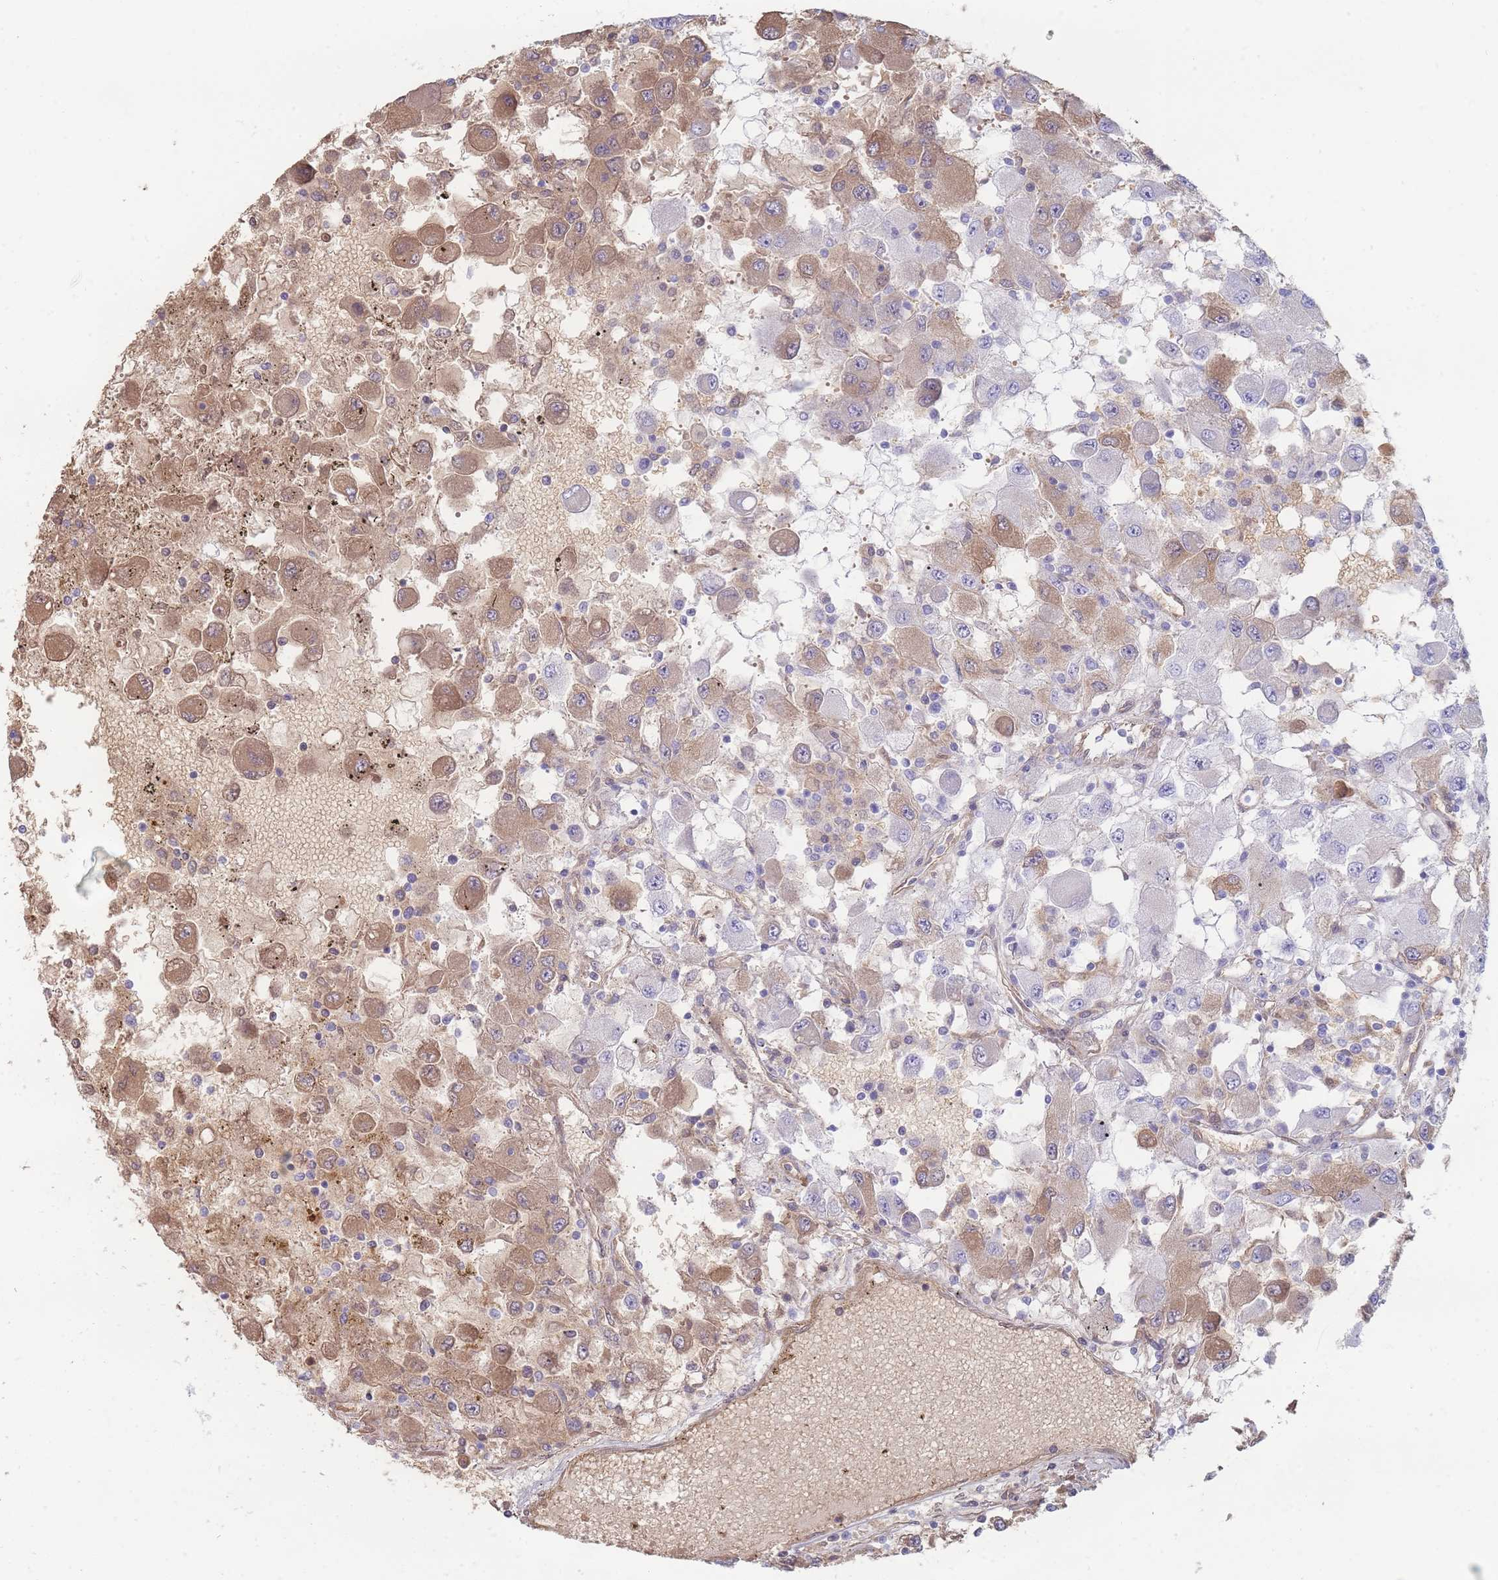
{"staining": {"intensity": "moderate", "quantity": "<25%", "location": "cytoplasmic/membranous"}, "tissue": "renal cancer", "cell_type": "Tumor cells", "image_type": "cancer", "snomed": [{"axis": "morphology", "description": "Adenocarcinoma, NOS"}, {"axis": "topography", "description": "Kidney"}], "caption": "Immunohistochemistry (DAB (3,3'-diaminobenzidine)) staining of human renal adenocarcinoma displays moderate cytoplasmic/membranous protein expression in approximately <25% of tumor cells.", "gene": "HBG2", "patient": {"sex": "female", "age": 67}}